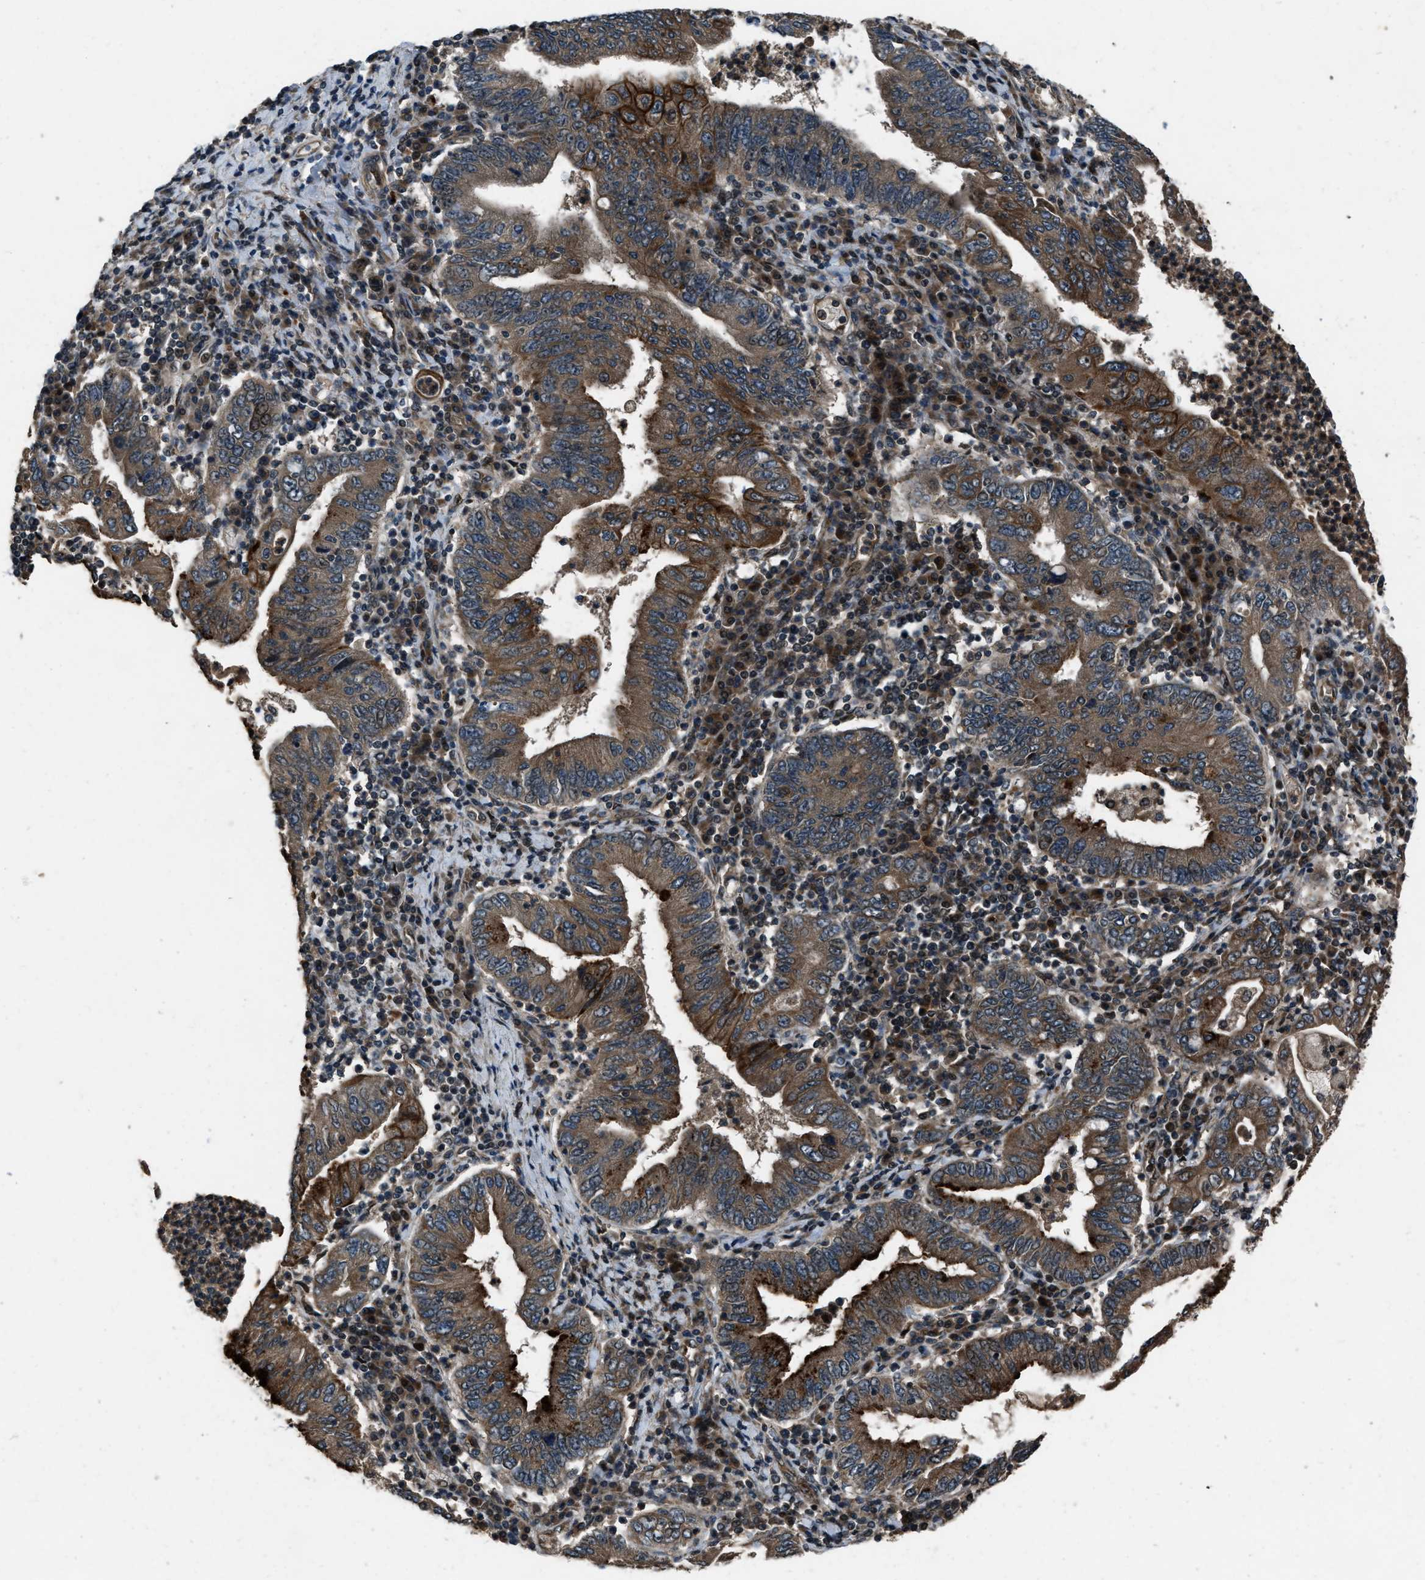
{"staining": {"intensity": "moderate", "quantity": ">75%", "location": "cytoplasmic/membranous"}, "tissue": "stomach cancer", "cell_type": "Tumor cells", "image_type": "cancer", "snomed": [{"axis": "morphology", "description": "Normal tissue, NOS"}, {"axis": "morphology", "description": "Adenocarcinoma, NOS"}, {"axis": "topography", "description": "Esophagus"}, {"axis": "topography", "description": "Stomach, upper"}, {"axis": "topography", "description": "Peripheral nerve tissue"}], "caption": "Stomach cancer stained with a brown dye displays moderate cytoplasmic/membranous positive staining in about >75% of tumor cells.", "gene": "IRAK4", "patient": {"sex": "male", "age": 62}}